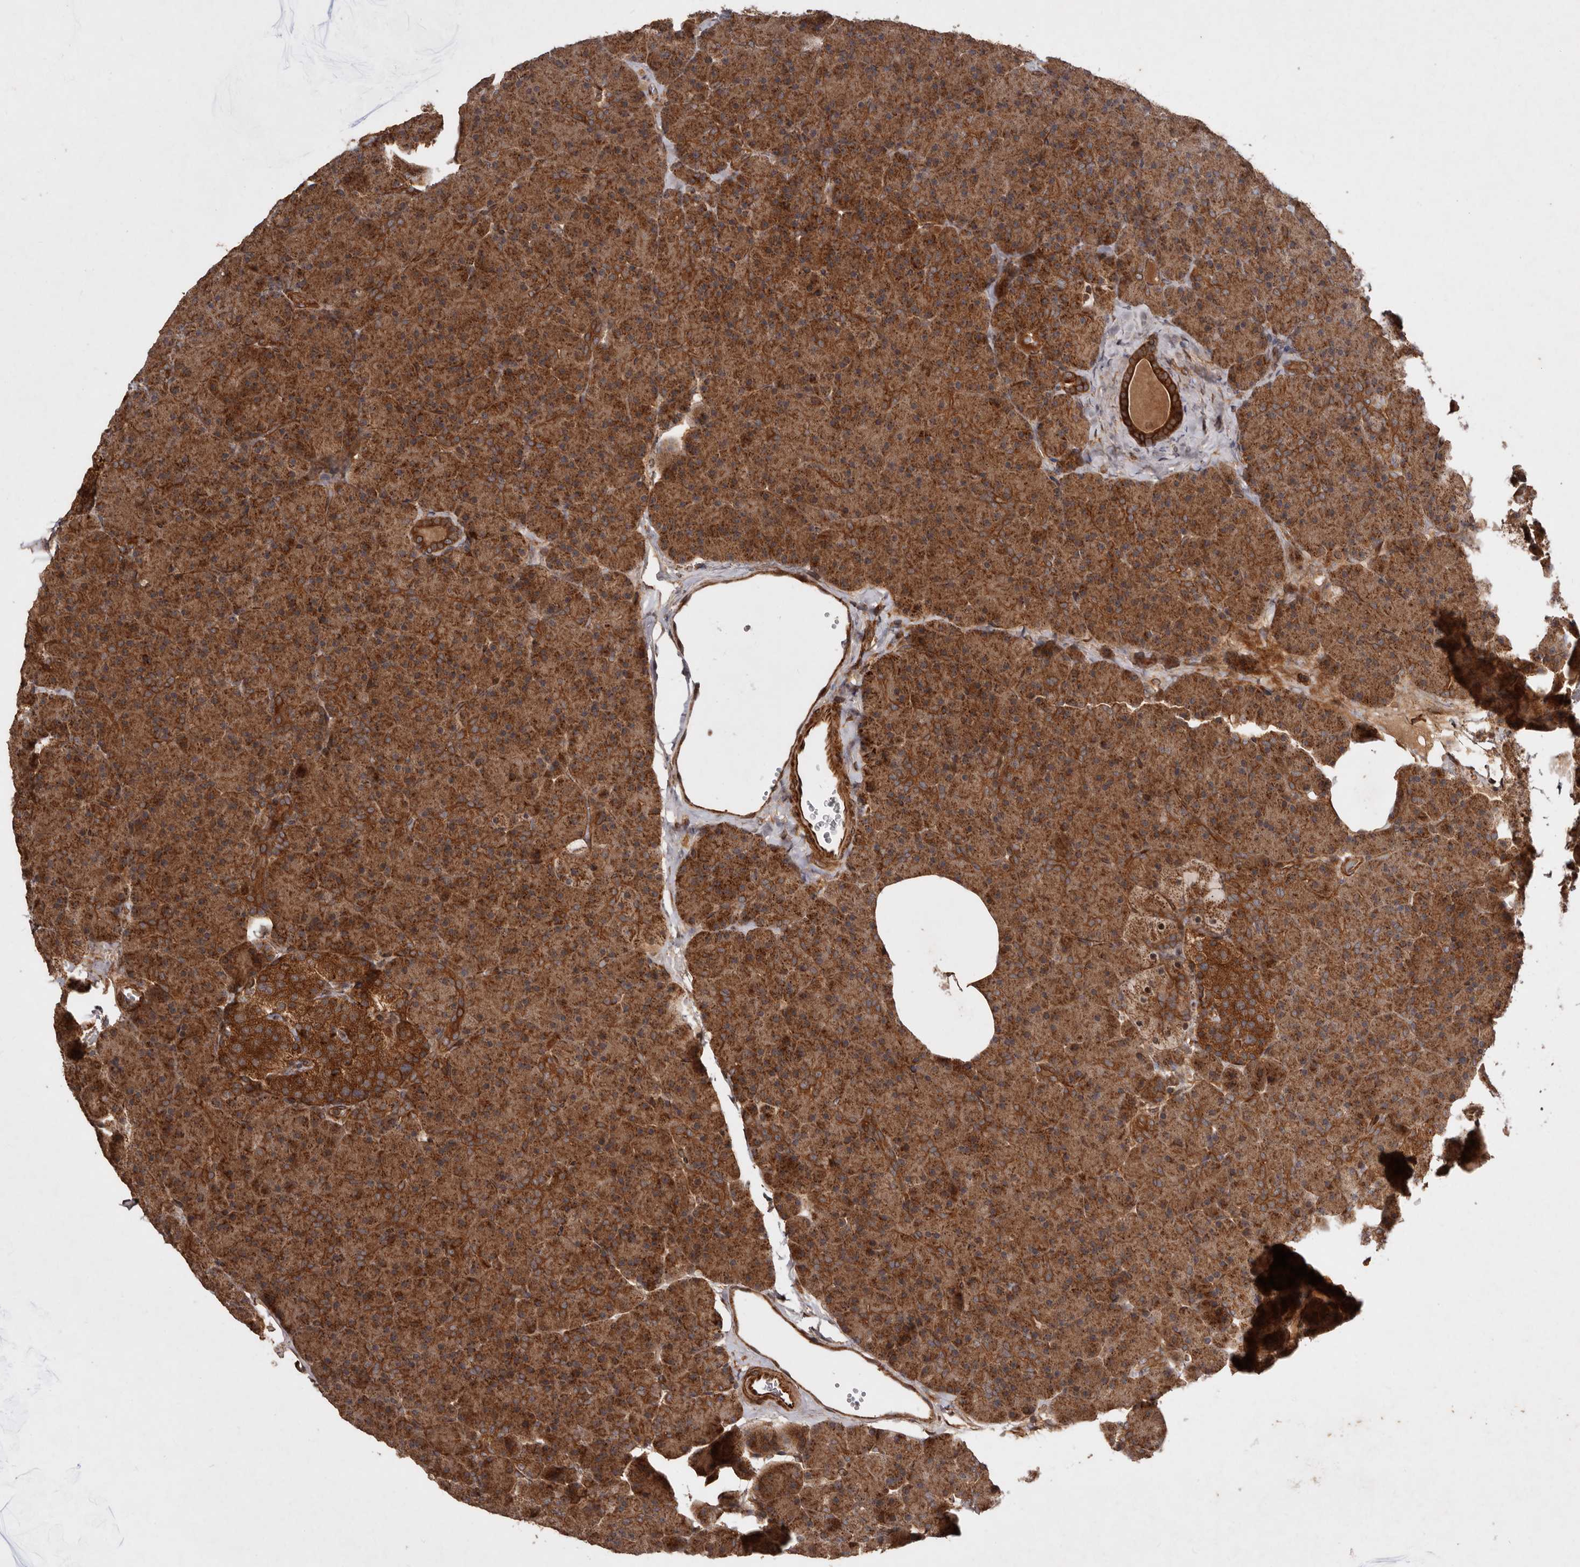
{"staining": {"intensity": "strong", "quantity": ">75%", "location": "cytoplasmic/membranous"}, "tissue": "pancreas", "cell_type": "Exocrine glandular cells", "image_type": "normal", "snomed": [{"axis": "morphology", "description": "Normal tissue, NOS"}, {"axis": "morphology", "description": "Carcinoid, malignant, NOS"}, {"axis": "topography", "description": "Pancreas"}], "caption": "Immunohistochemical staining of unremarkable human pancreas displays strong cytoplasmic/membranous protein expression in approximately >75% of exocrine glandular cells.", "gene": "STK36", "patient": {"sex": "female", "age": 35}}